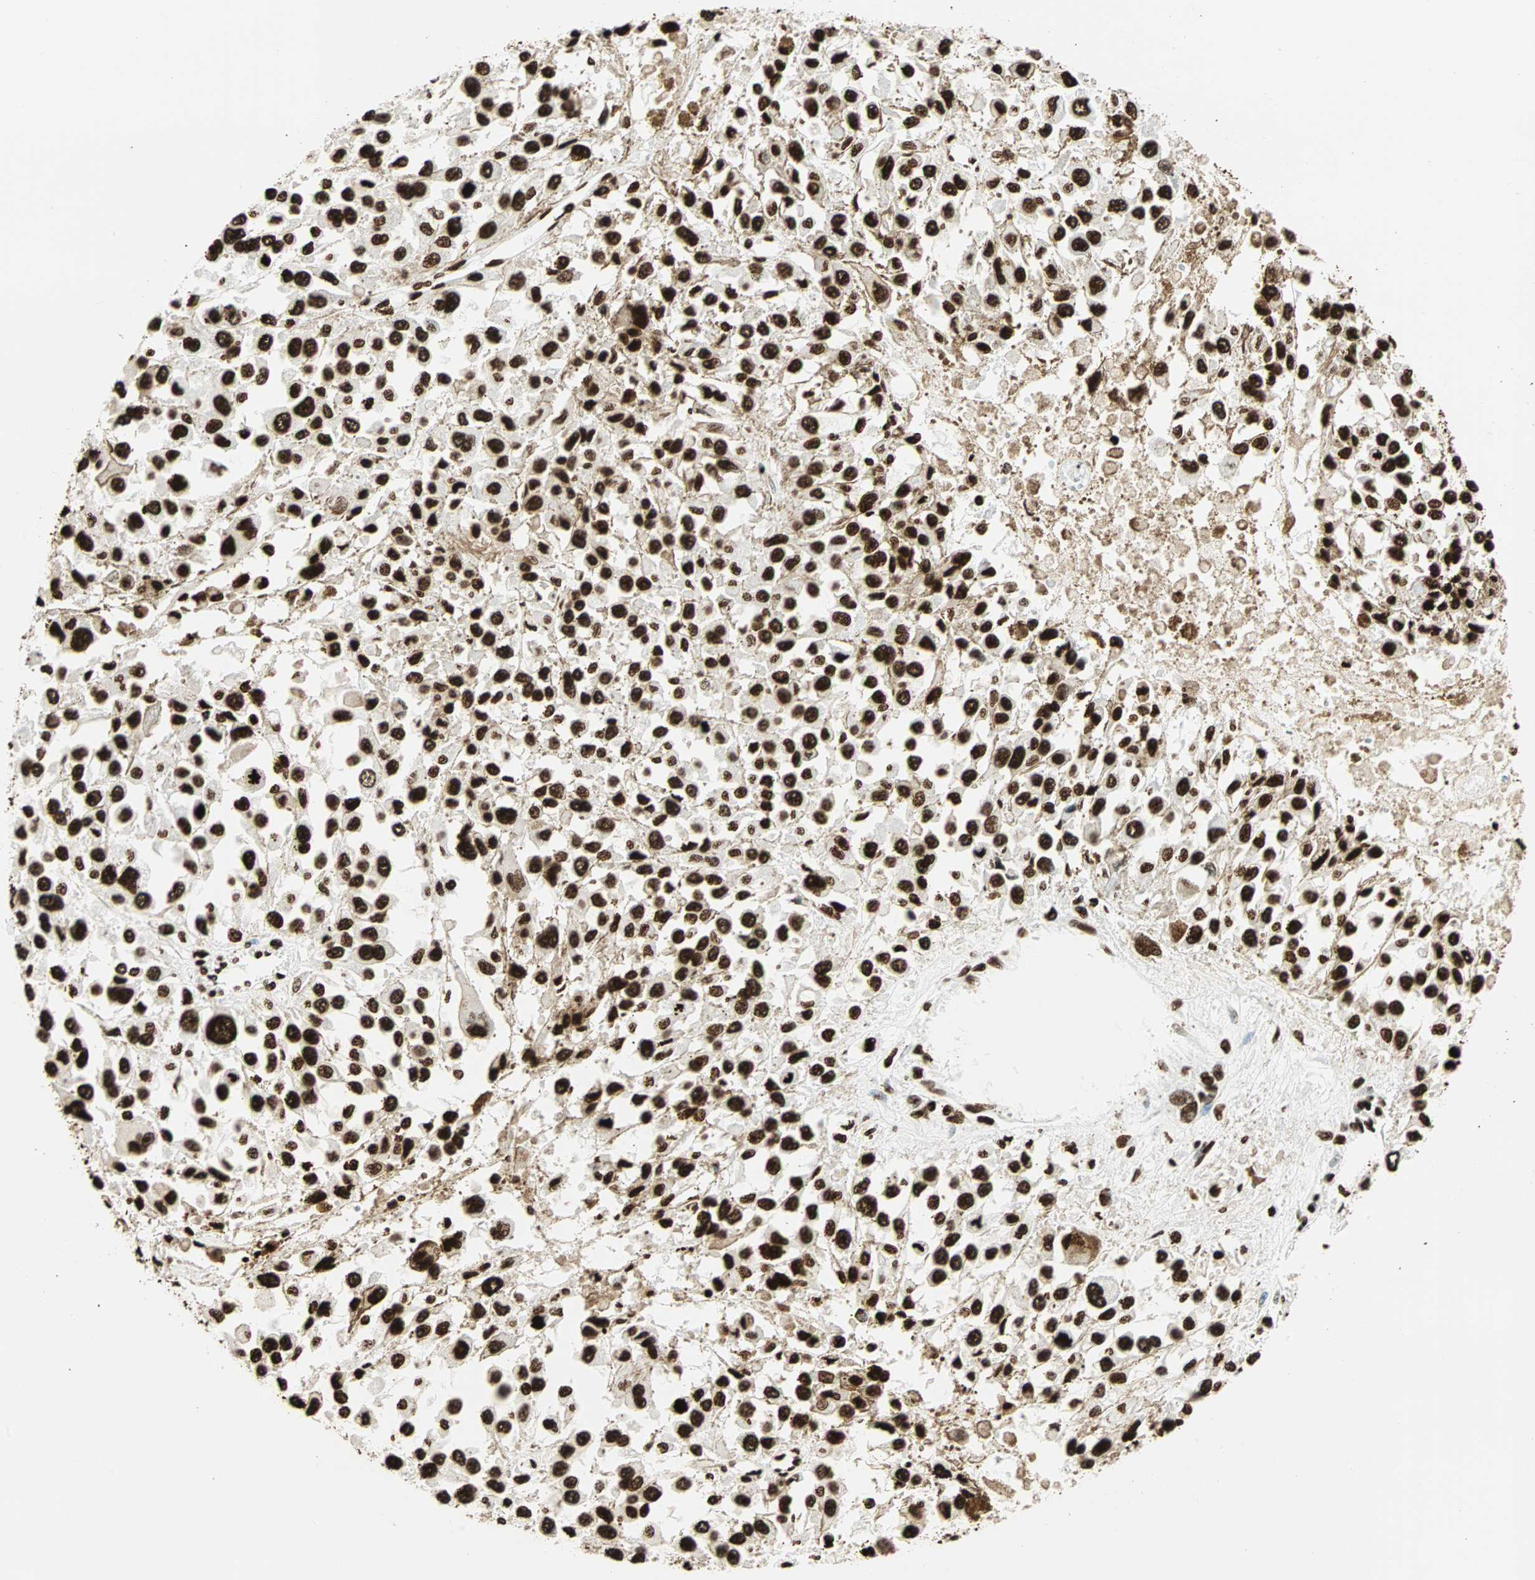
{"staining": {"intensity": "strong", "quantity": ">75%", "location": "nuclear"}, "tissue": "melanoma", "cell_type": "Tumor cells", "image_type": "cancer", "snomed": [{"axis": "morphology", "description": "Malignant melanoma, Metastatic site"}, {"axis": "topography", "description": "Lymph node"}], "caption": "This micrograph displays malignant melanoma (metastatic site) stained with immunohistochemistry to label a protein in brown. The nuclear of tumor cells show strong positivity for the protein. Nuclei are counter-stained blue.", "gene": "GLI2", "patient": {"sex": "male", "age": 59}}